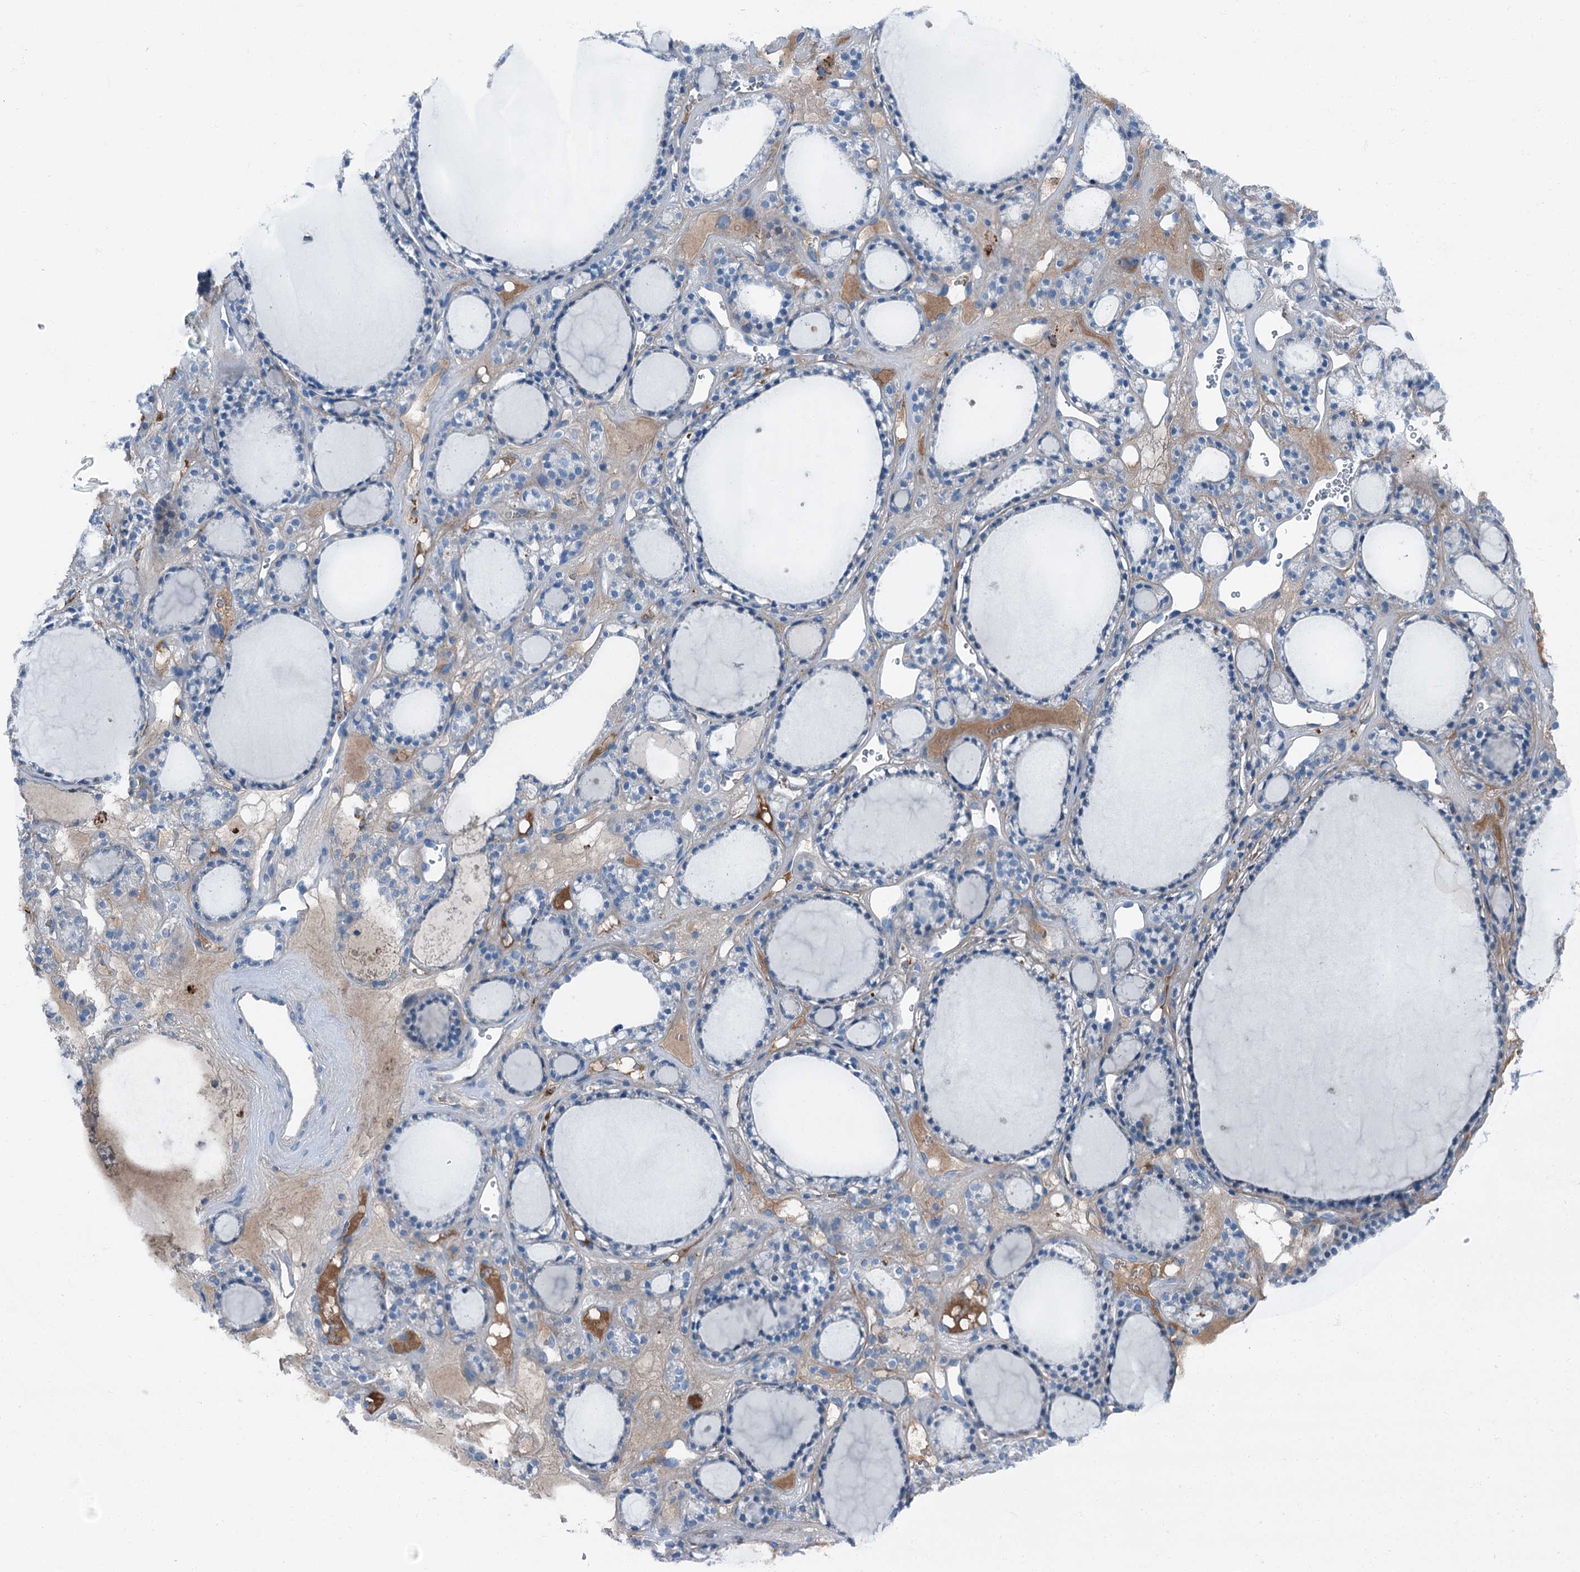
{"staining": {"intensity": "negative", "quantity": "none", "location": "none"}, "tissue": "thyroid gland", "cell_type": "Glandular cells", "image_type": "normal", "snomed": [{"axis": "morphology", "description": "Normal tissue, NOS"}, {"axis": "topography", "description": "Thyroid gland"}], "caption": "Glandular cells are negative for protein expression in benign human thyroid gland. (Brightfield microscopy of DAB (3,3'-diaminobenzidine) immunohistochemistry (IHC) at high magnification).", "gene": "AXL", "patient": {"sex": "female", "age": 28}}